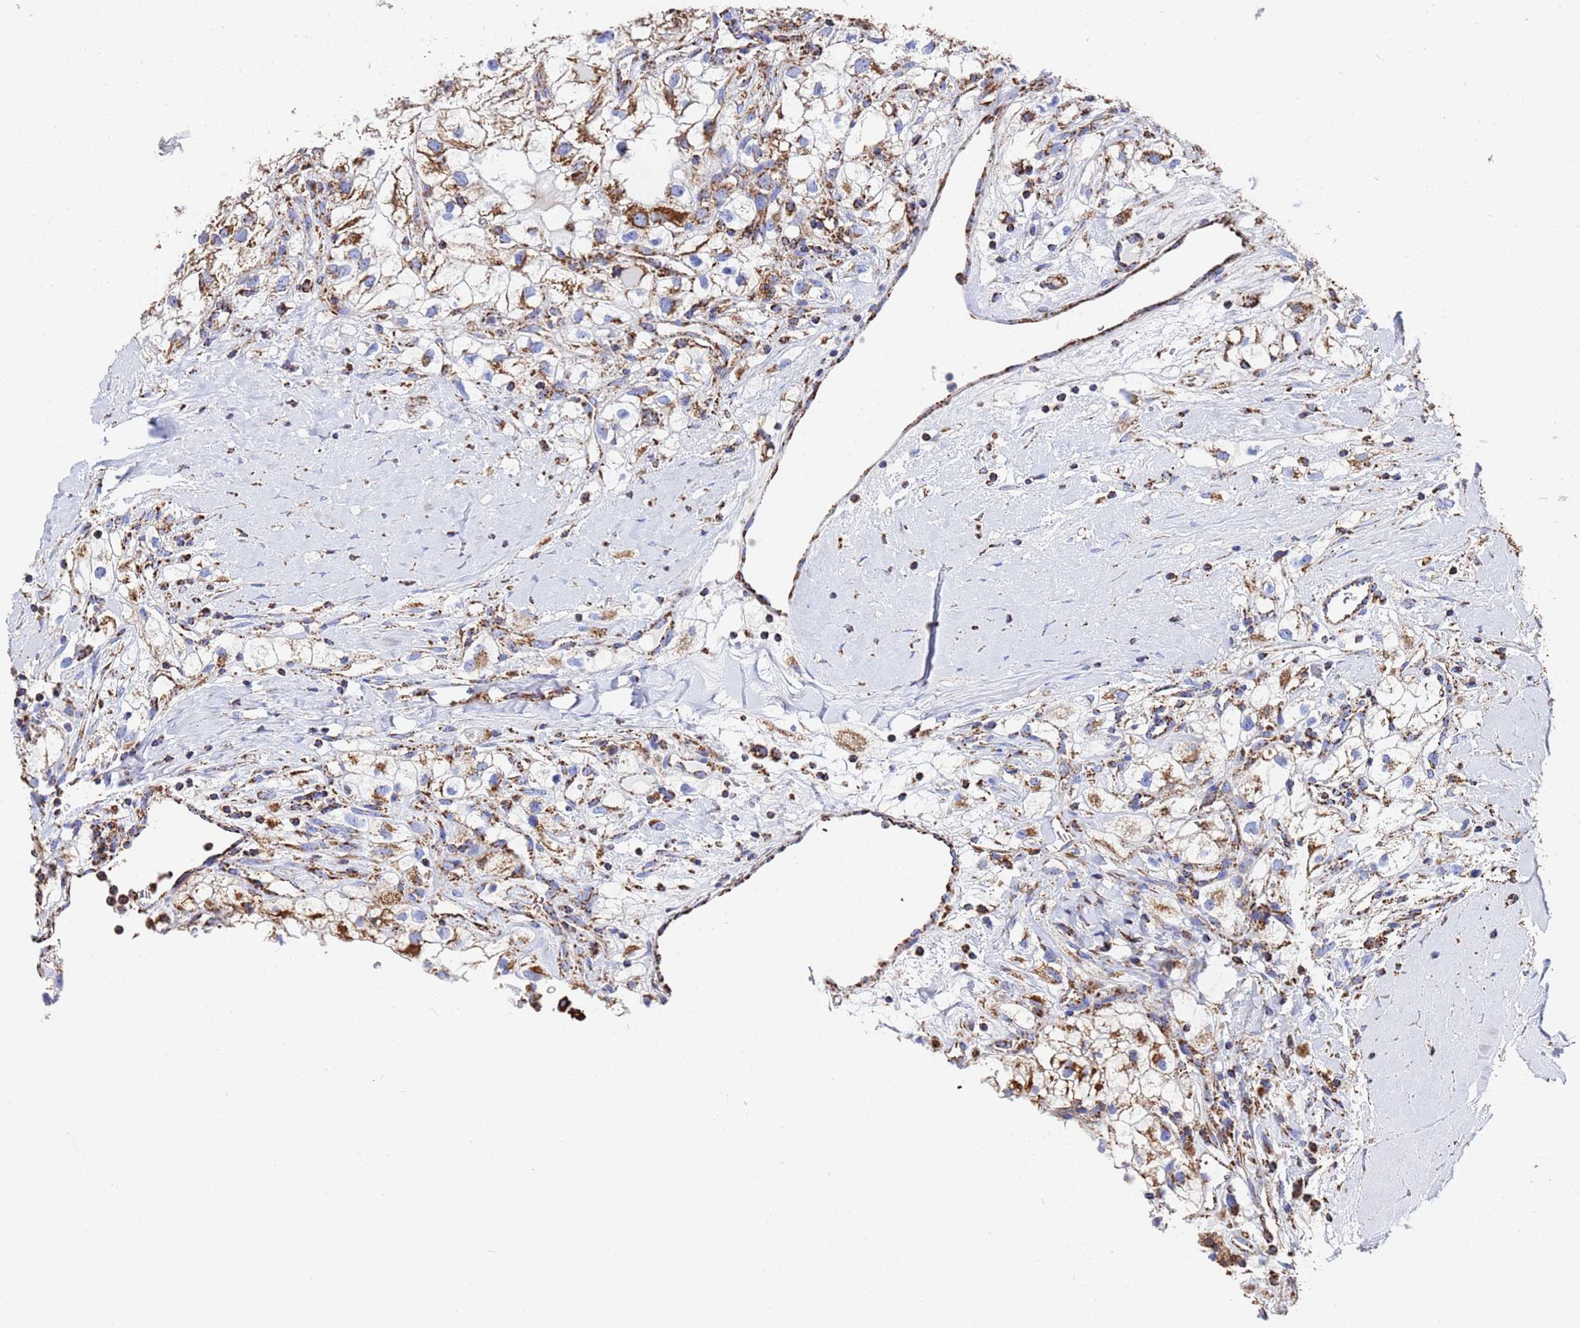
{"staining": {"intensity": "strong", "quantity": ">75%", "location": "cytoplasmic/membranous"}, "tissue": "renal cancer", "cell_type": "Tumor cells", "image_type": "cancer", "snomed": [{"axis": "morphology", "description": "Adenocarcinoma, NOS"}, {"axis": "topography", "description": "Kidney"}], "caption": "Immunohistochemistry (IHC) of human renal adenocarcinoma demonstrates high levels of strong cytoplasmic/membranous staining in approximately >75% of tumor cells.", "gene": "GLUD1", "patient": {"sex": "male", "age": 59}}